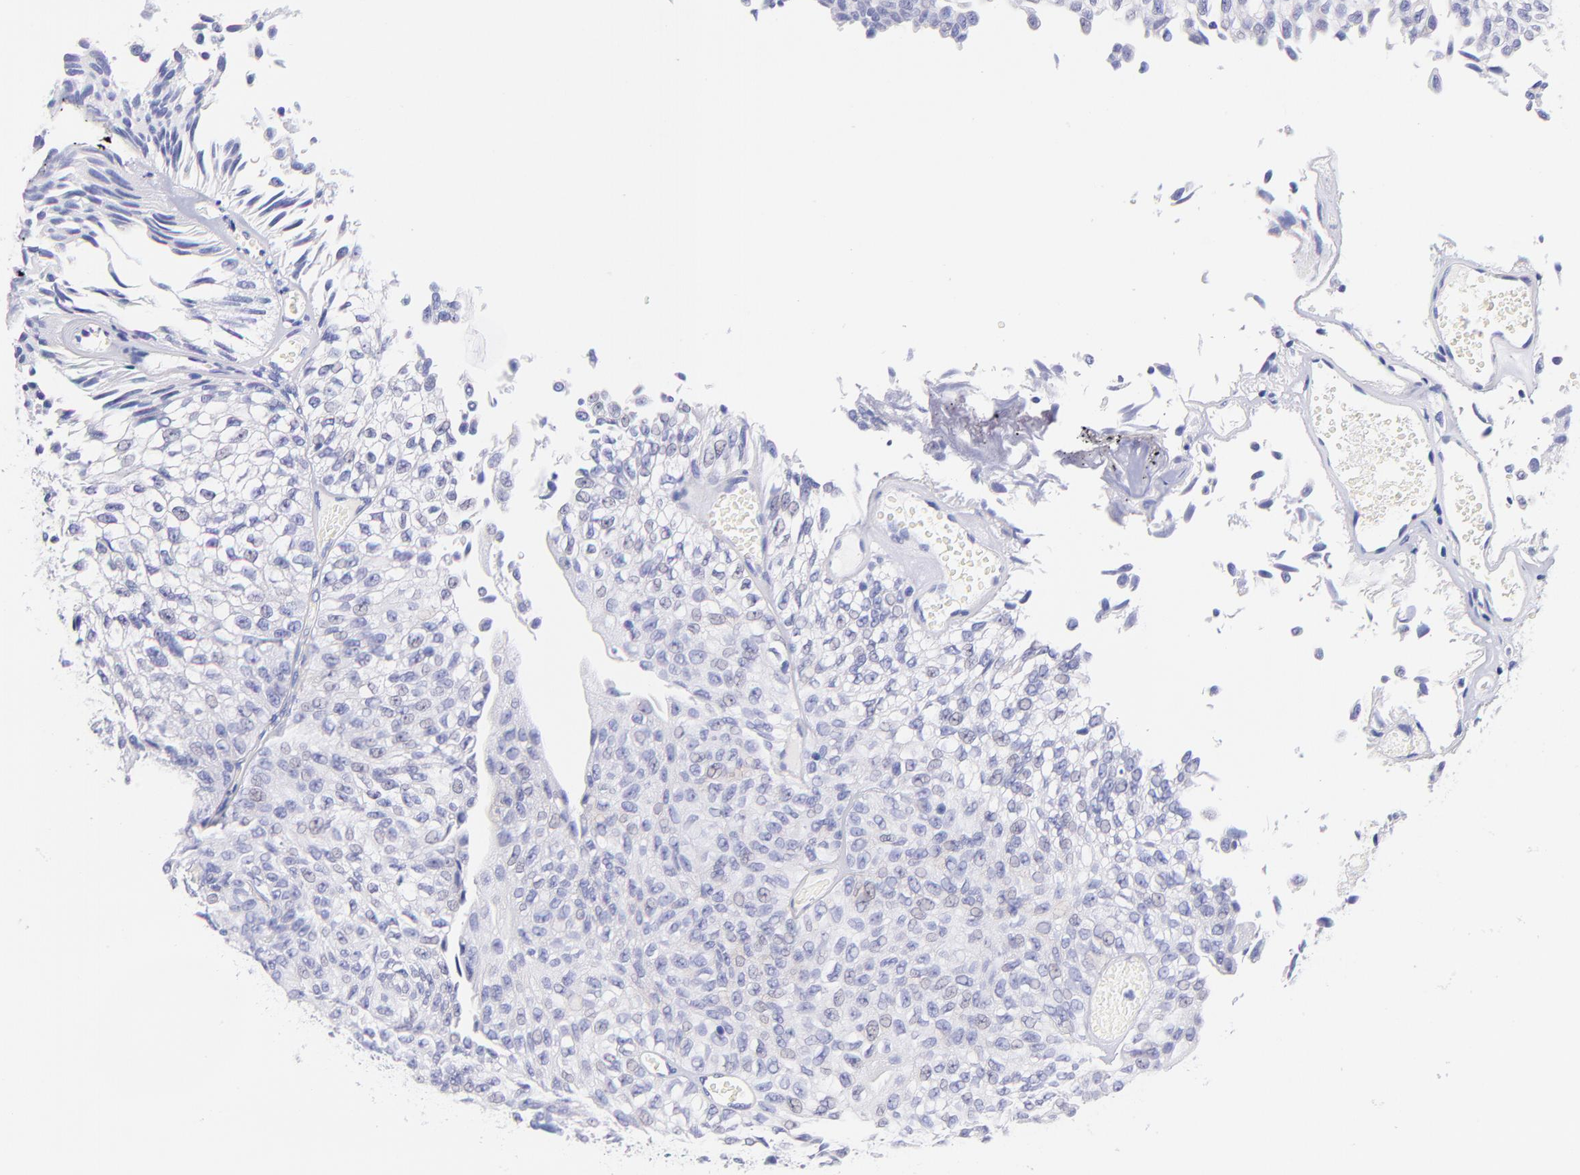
{"staining": {"intensity": "negative", "quantity": "none", "location": "none"}, "tissue": "urothelial cancer", "cell_type": "Tumor cells", "image_type": "cancer", "snomed": [{"axis": "morphology", "description": "Urothelial carcinoma, Low grade"}, {"axis": "topography", "description": "Urinary bladder"}], "caption": "This is an immunohistochemistry histopathology image of urothelial carcinoma (low-grade). There is no staining in tumor cells.", "gene": "RAB3B", "patient": {"sex": "male", "age": 76}}